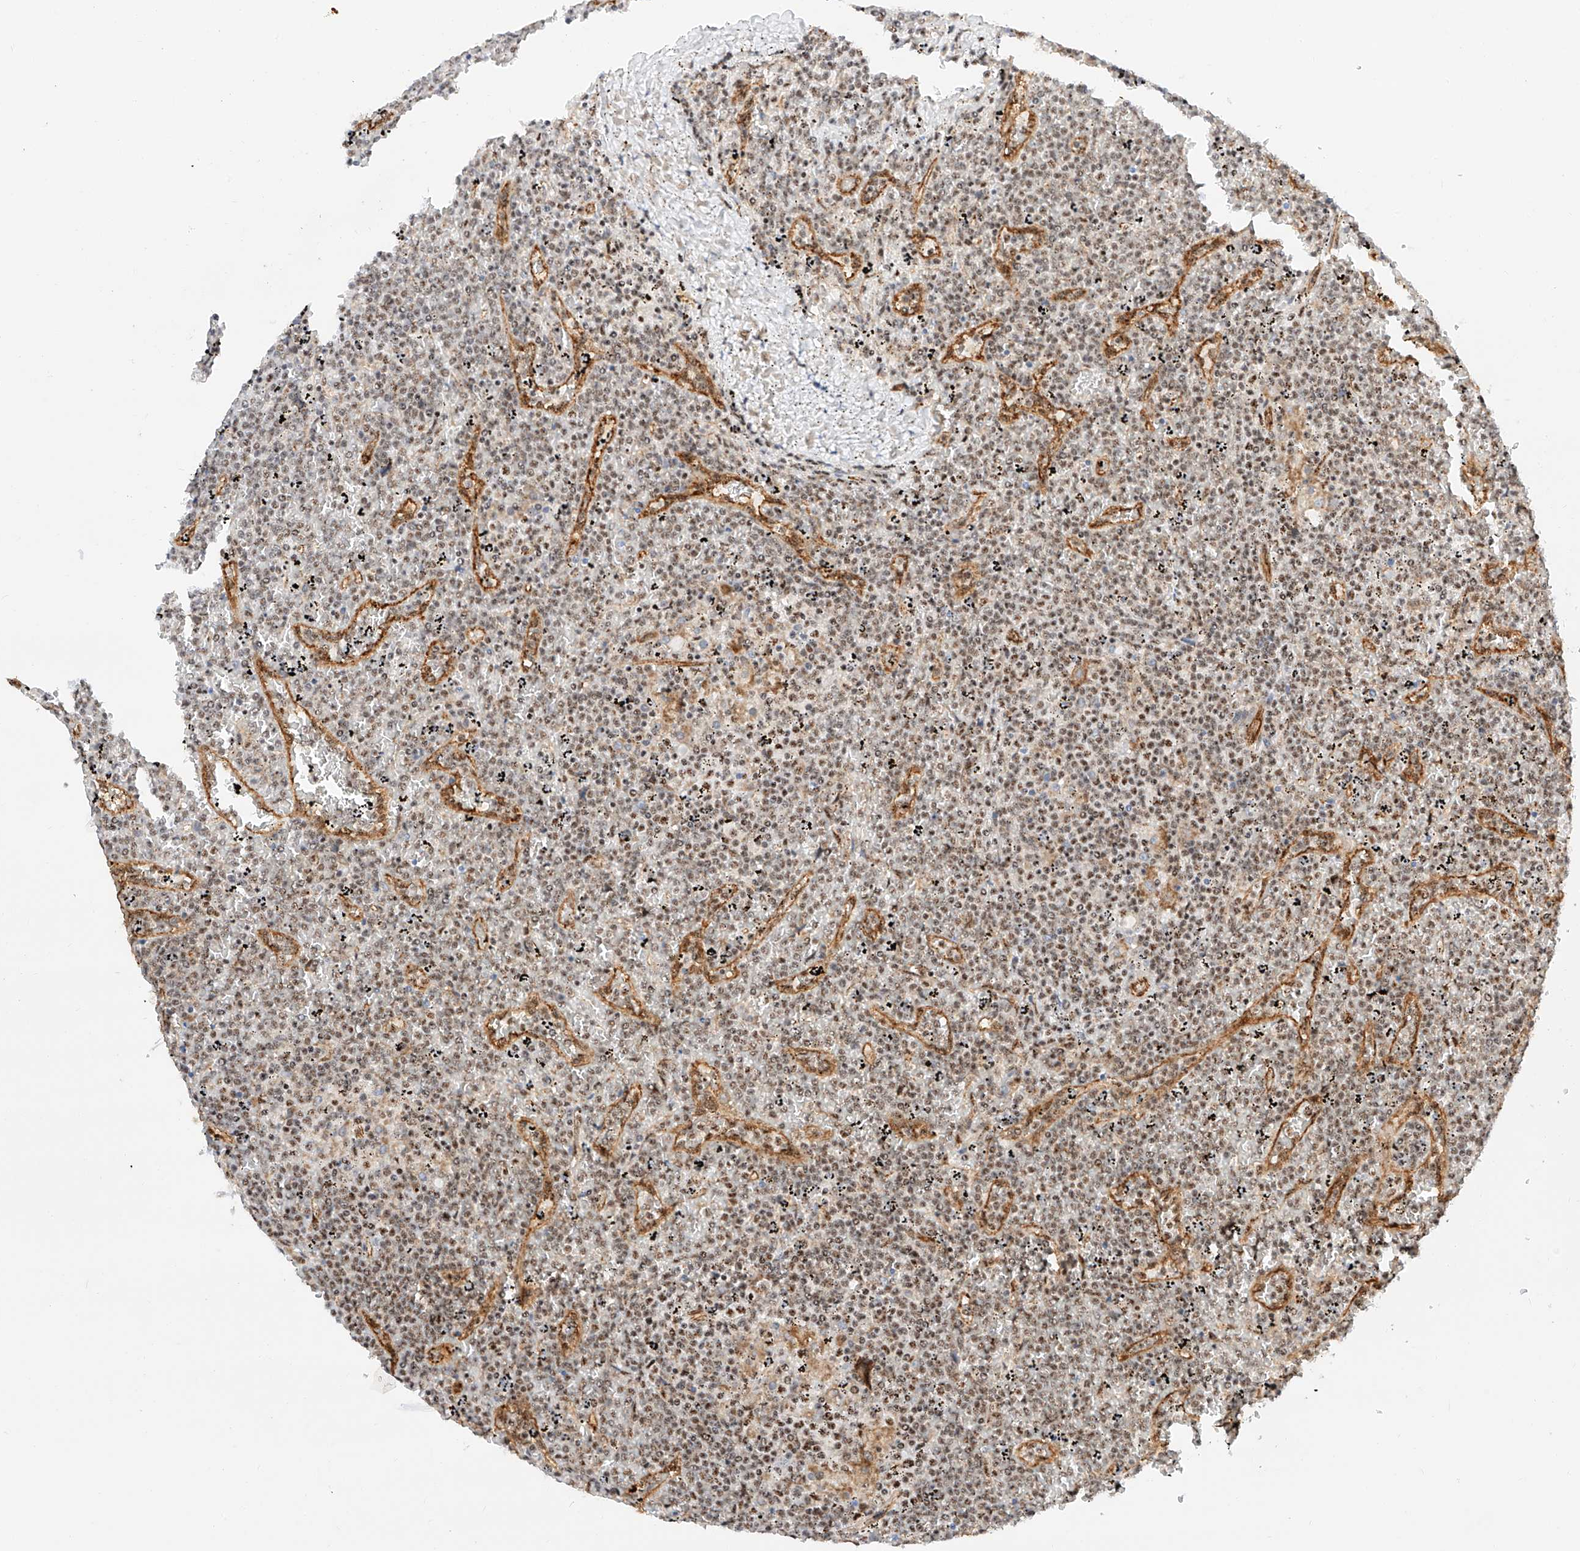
{"staining": {"intensity": "moderate", "quantity": "25%-75%", "location": "nuclear"}, "tissue": "lymphoma", "cell_type": "Tumor cells", "image_type": "cancer", "snomed": [{"axis": "morphology", "description": "Malignant lymphoma, non-Hodgkin's type, Low grade"}, {"axis": "topography", "description": "Spleen"}], "caption": "Immunohistochemistry (IHC) staining of lymphoma, which exhibits medium levels of moderate nuclear expression in about 25%-75% of tumor cells indicating moderate nuclear protein expression. The staining was performed using DAB (3,3'-diaminobenzidine) (brown) for protein detection and nuclei were counterstained in hematoxylin (blue).", "gene": "ATXN7L2", "patient": {"sex": "female", "age": 19}}